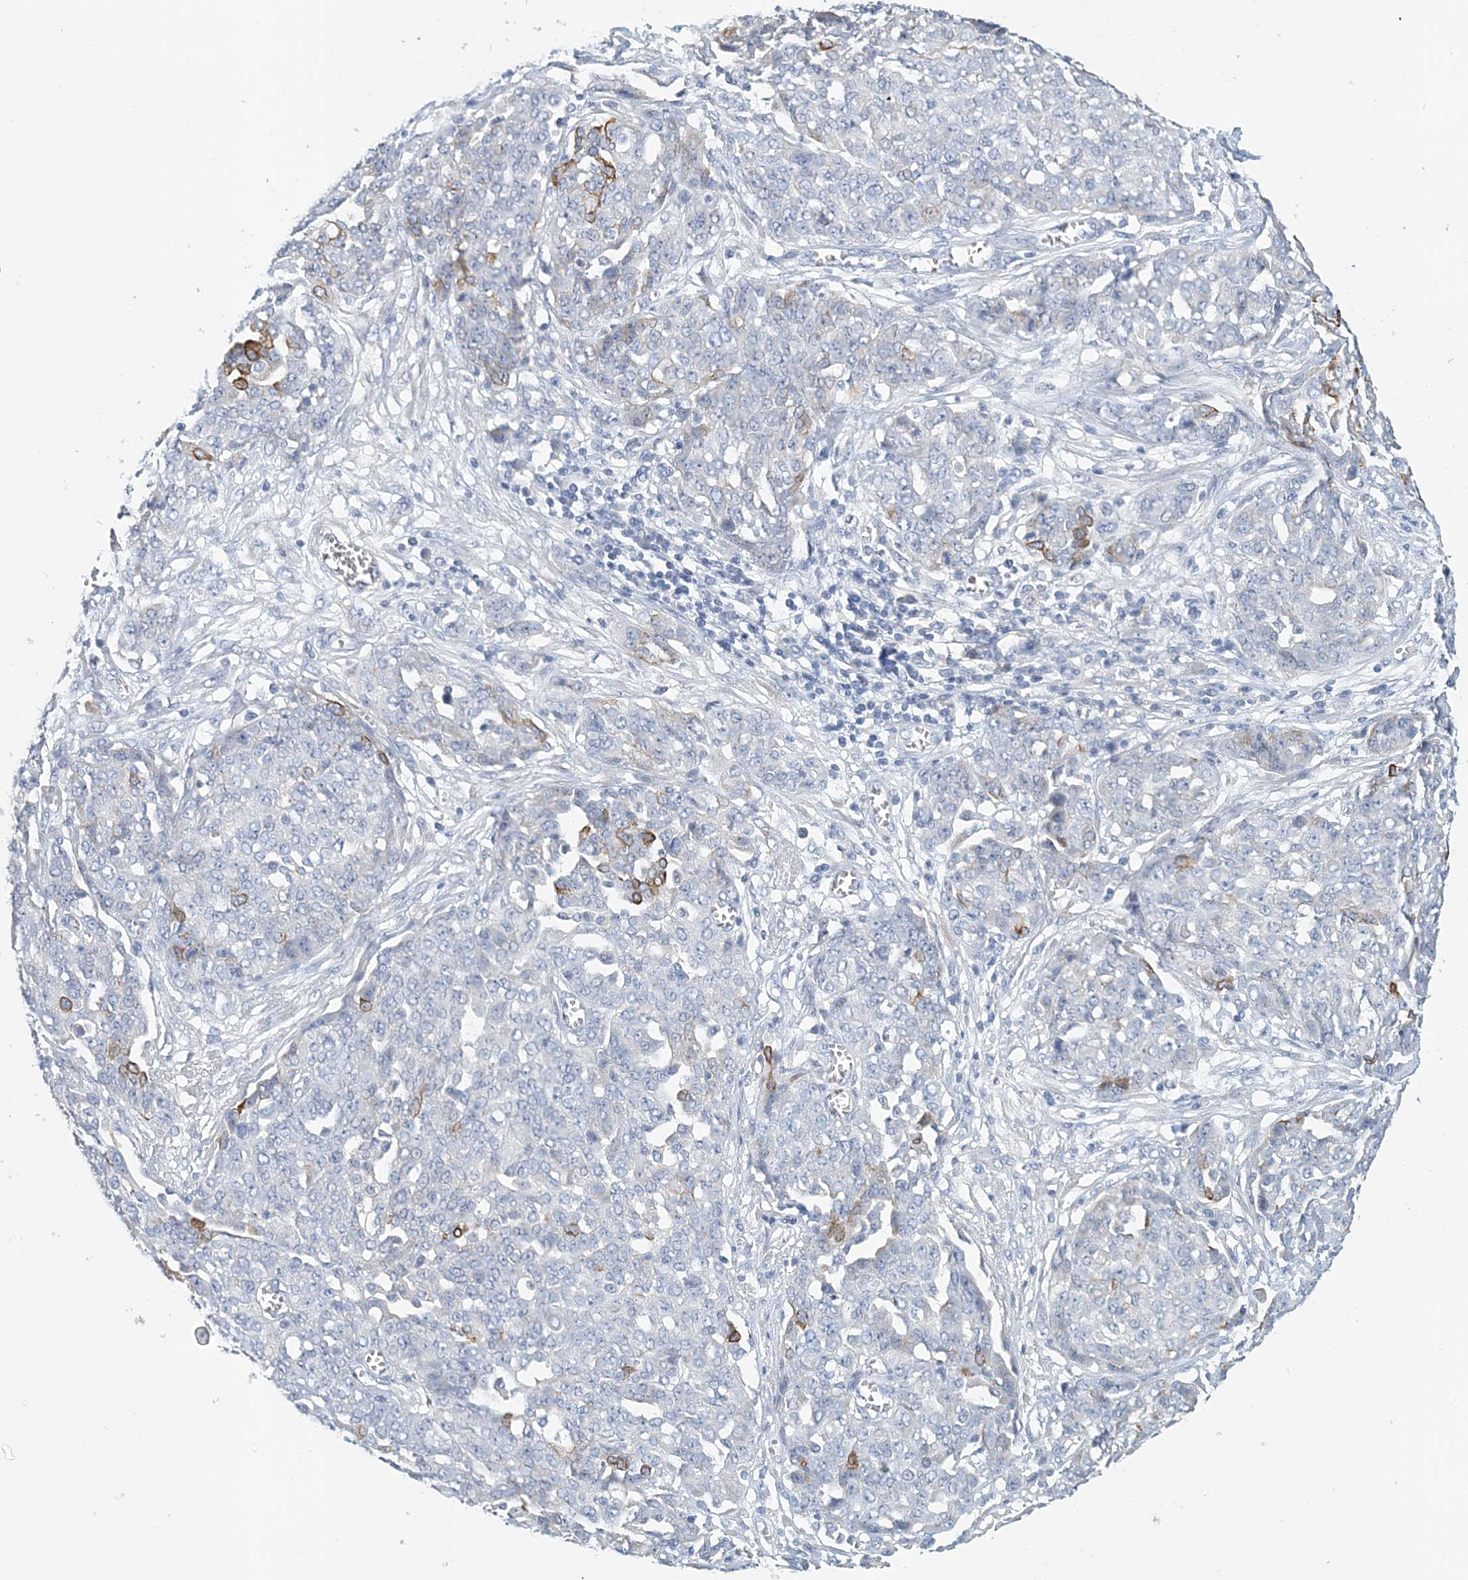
{"staining": {"intensity": "moderate", "quantity": "<25%", "location": "cytoplasmic/membranous"}, "tissue": "ovarian cancer", "cell_type": "Tumor cells", "image_type": "cancer", "snomed": [{"axis": "morphology", "description": "Cystadenocarcinoma, serous, NOS"}, {"axis": "topography", "description": "Soft tissue"}, {"axis": "topography", "description": "Ovary"}], "caption": "Immunohistochemical staining of ovarian cancer exhibits moderate cytoplasmic/membranous protein positivity in approximately <25% of tumor cells.", "gene": "LRRIQ4", "patient": {"sex": "female", "age": 57}}